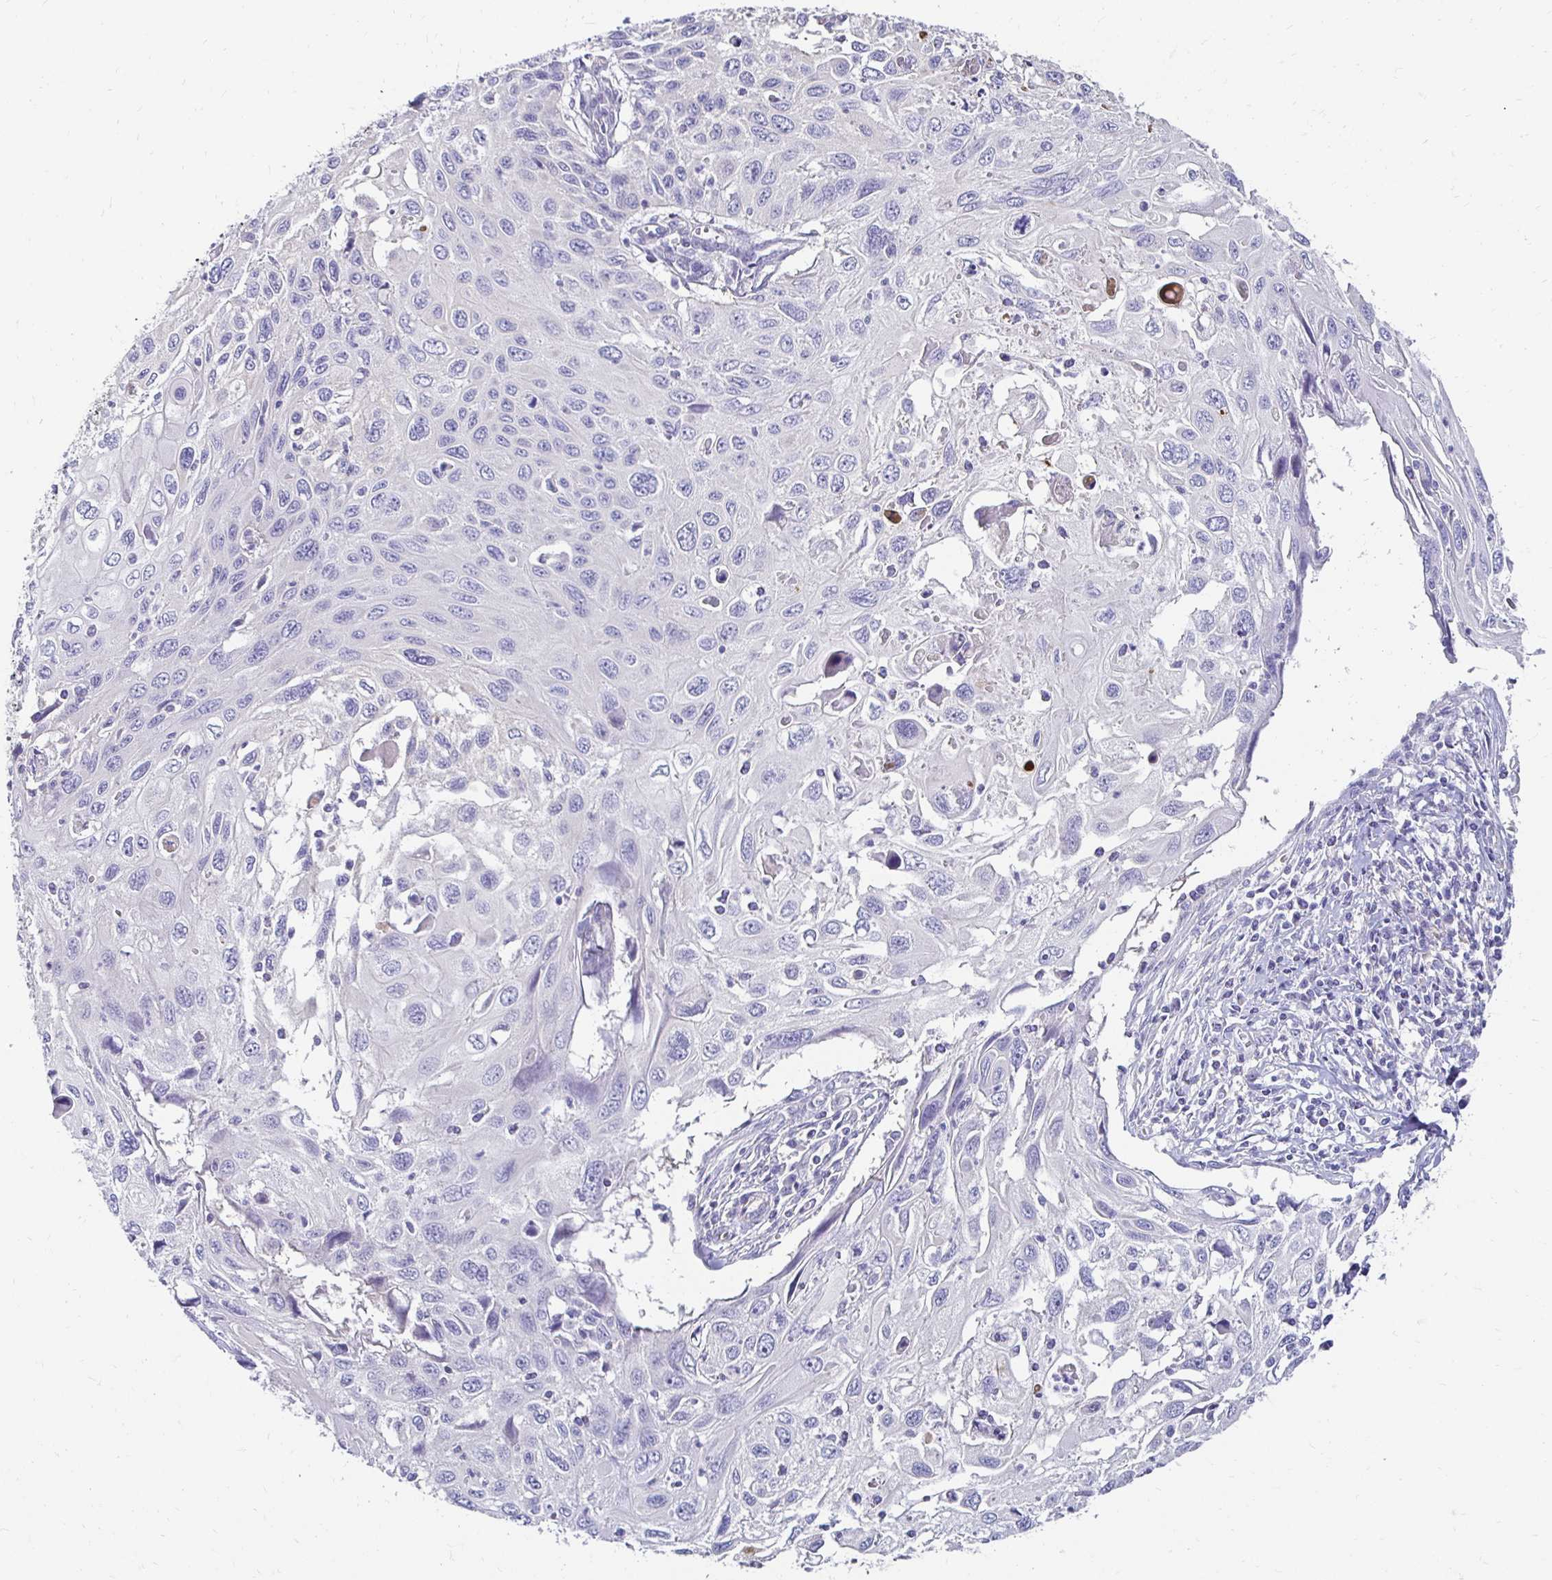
{"staining": {"intensity": "negative", "quantity": "none", "location": "none"}, "tissue": "cervical cancer", "cell_type": "Tumor cells", "image_type": "cancer", "snomed": [{"axis": "morphology", "description": "Squamous cell carcinoma, NOS"}, {"axis": "topography", "description": "Cervix"}], "caption": "Tumor cells show no significant staining in cervical squamous cell carcinoma. (Brightfield microscopy of DAB IHC at high magnification).", "gene": "AKAP6", "patient": {"sex": "female", "age": 70}}